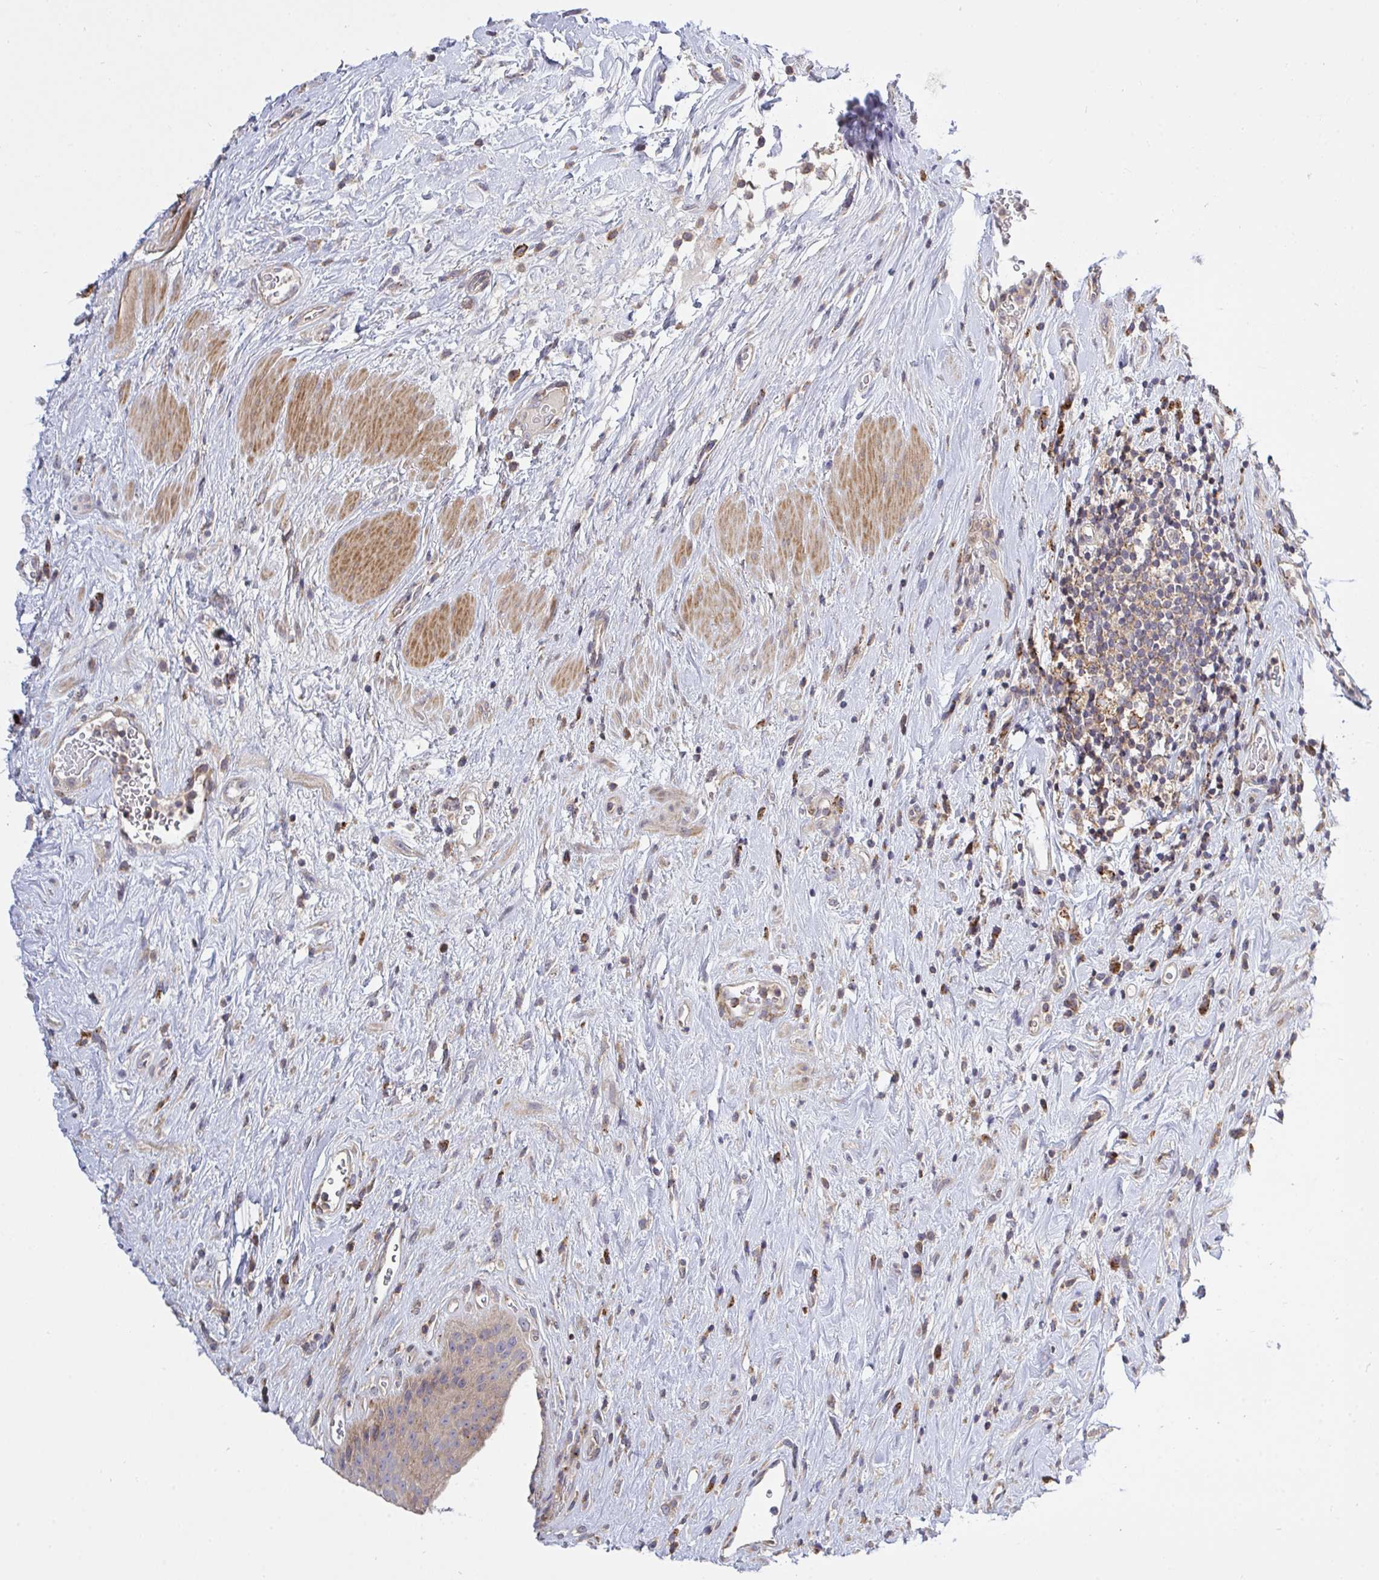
{"staining": {"intensity": "weak", "quantity": ">75%", "location": "cytoplasmic/membranous"}, "tissue": "urinary bladder", "cell_type": "Urothelial cells", "image_type": "normal", "snomed": [{"axis": "morphology", "description": "Normal tissue, NOS"}, {"axis": "topography", "description": "Urinary bladder"}], "caption": "Immunohistochemistry micrograph of normal urinary bladder: urinary bladder stained using immunohistochemistry shows low levels of weak protein expression localized specifically in the cytoplasmic/membranous of urothelial cells, appearing as a cytoplasmic/membranous brown color.", "gene": "FRMD3", "patient": {"sex": "female", "age": 56}}